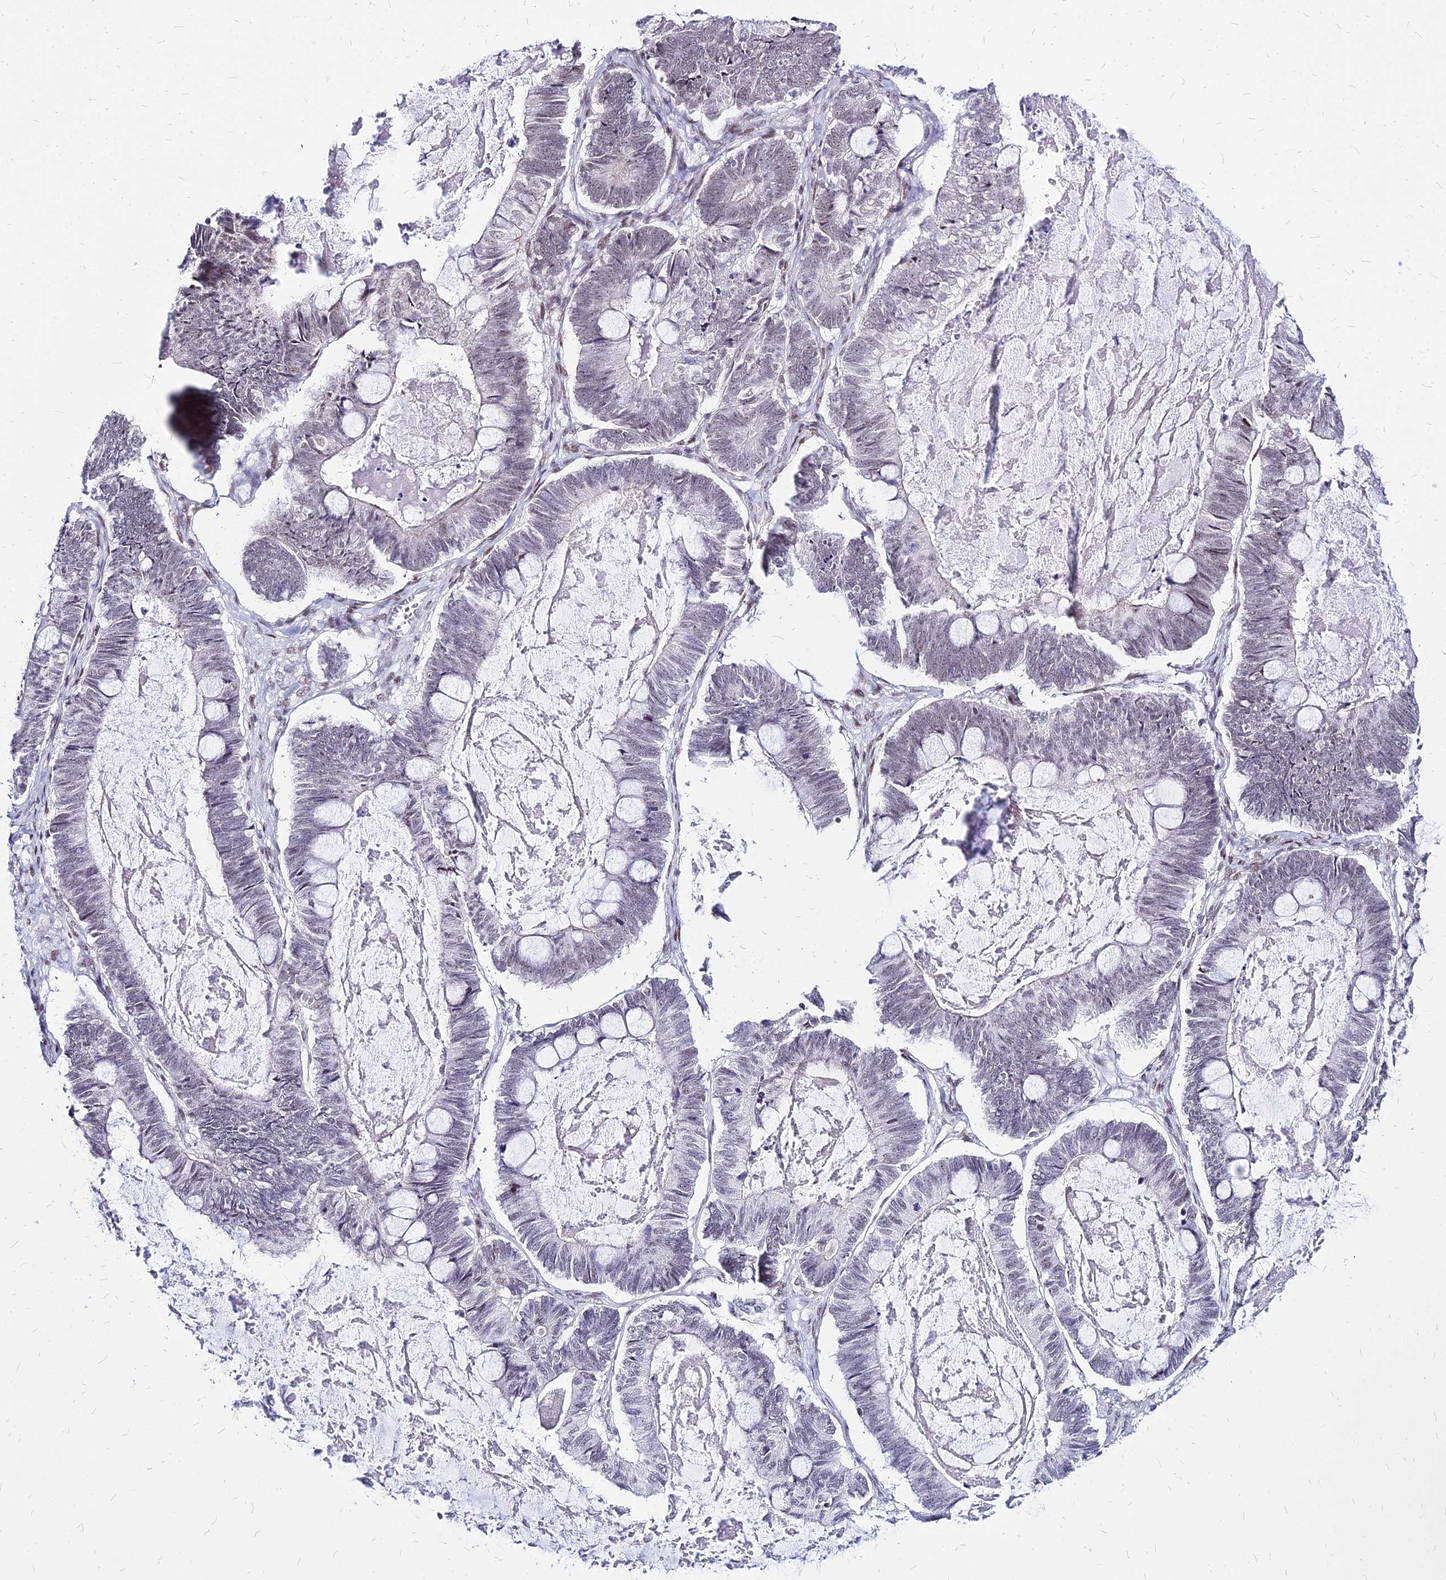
{"staining": {"intensity": "negative", "quantity": "none", "location": "none"}, "tissue": "ovarian cancer", "cell_type": "Tumor cells", "image_type": "cancer", "snomed": [{"axis": "morphology", "description": "Cystadenocarcinoma, mucinous, NOS"}, {"axis": "topography", "description": "Ovary"}], "caption": "Immunohistochemistry (IHC) micrograph of ovarian cancer (mucinous cystadenocarcinoma) stained for a protein (brown), which displays no staining in tumor cells. (Stains: DAB immunohistochemistry (IHC) with hematoxylin counter stain, Microscopy: brightfield microscopy at high magnification).", "gene": "FDX2", "patient": {"sex": "female", "age": 61}}